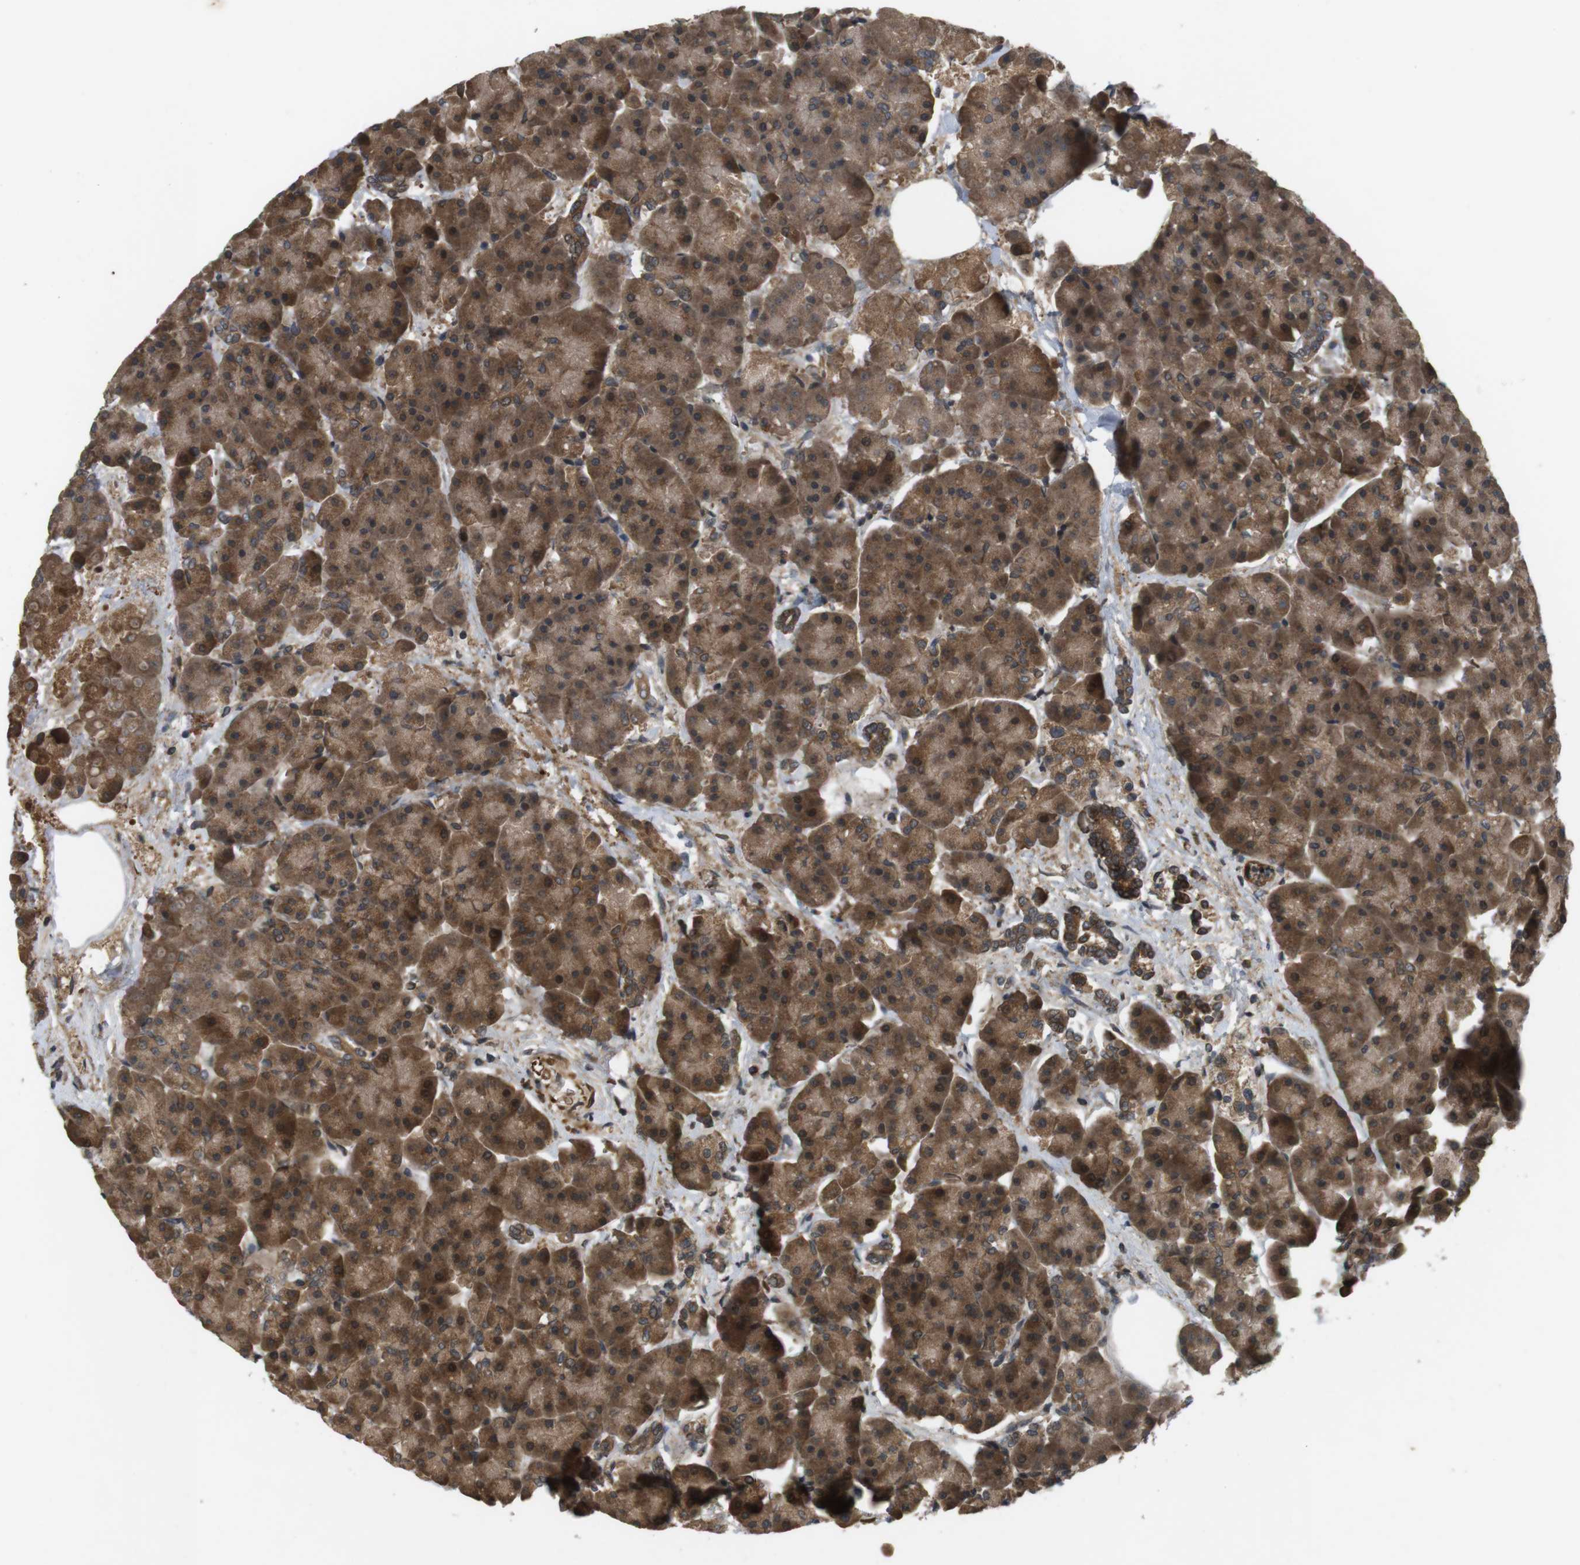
{"staining": {"intensity": "moderate", "quantity": ">75%", "location": "cytoplasmic/membranous"}, "tissue": "pancreas", "cell_type": "Exocrine glandular cells", "image_type": "normal", "snomed": [{"axis": "morphology", "description": "Normal tissue, NOS"}, {"axis": "topography", "description": "Pancreas"}], "caption": "Exocrine glandular cells reveal medium levels of moderate cytoplasmic/membranous positivity in approximately >75% of cells in unremarkable human pancreas.", "gene": "NFKBIE", "patient": {"sex": "female", "age": 70}}